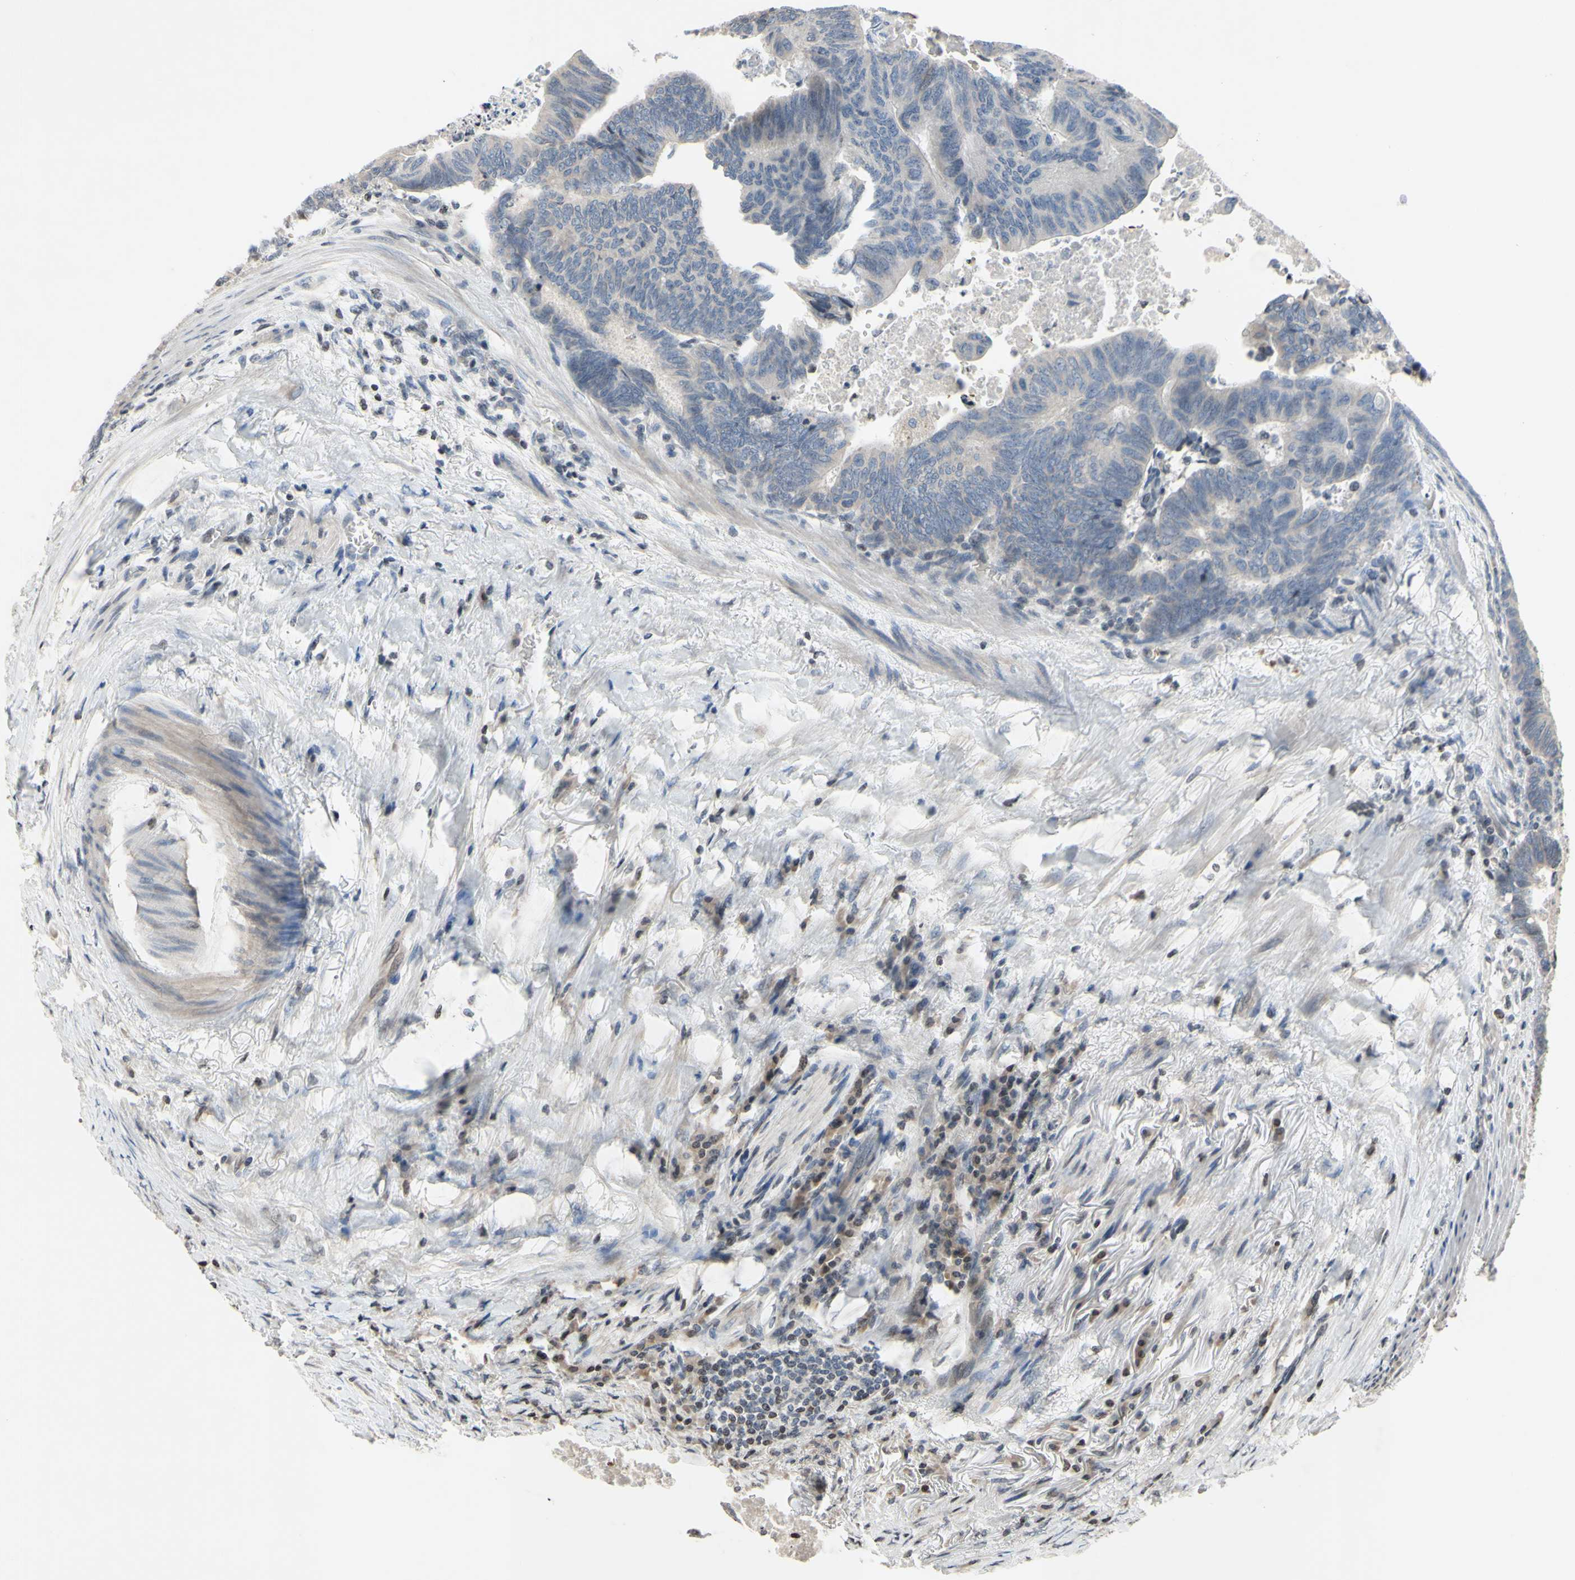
{"staining": {"intensity": "negative", "quantity": "none", "location": "none"}, "tissue": "colorectal cancer", "cell_type": "Tumor cells", "image_type": "cancer", "snomed": [{"axis": "morphology", "description": "Normal tissue, NOS"}, {"axis": "morphology", "description": "Adenocarcinoma, NOS"}, {"axis": "topography", "description": "Rectum"}, {"axis": "topography", "description": "Peripheral nerve tissue"}], "caption": "DAB immunohistochemical staining of human colorectal cancer (adenocarcinoma) shows no significant expression in tumor cells. (Stains: DAB (3,3'-diaminobenzidine) IHC with hematoxylin counter stain, Microscopy: brightfield microscopy at high magnification).", "gene": "ARG1", "patient": {"sex": "male", "age": 92}}